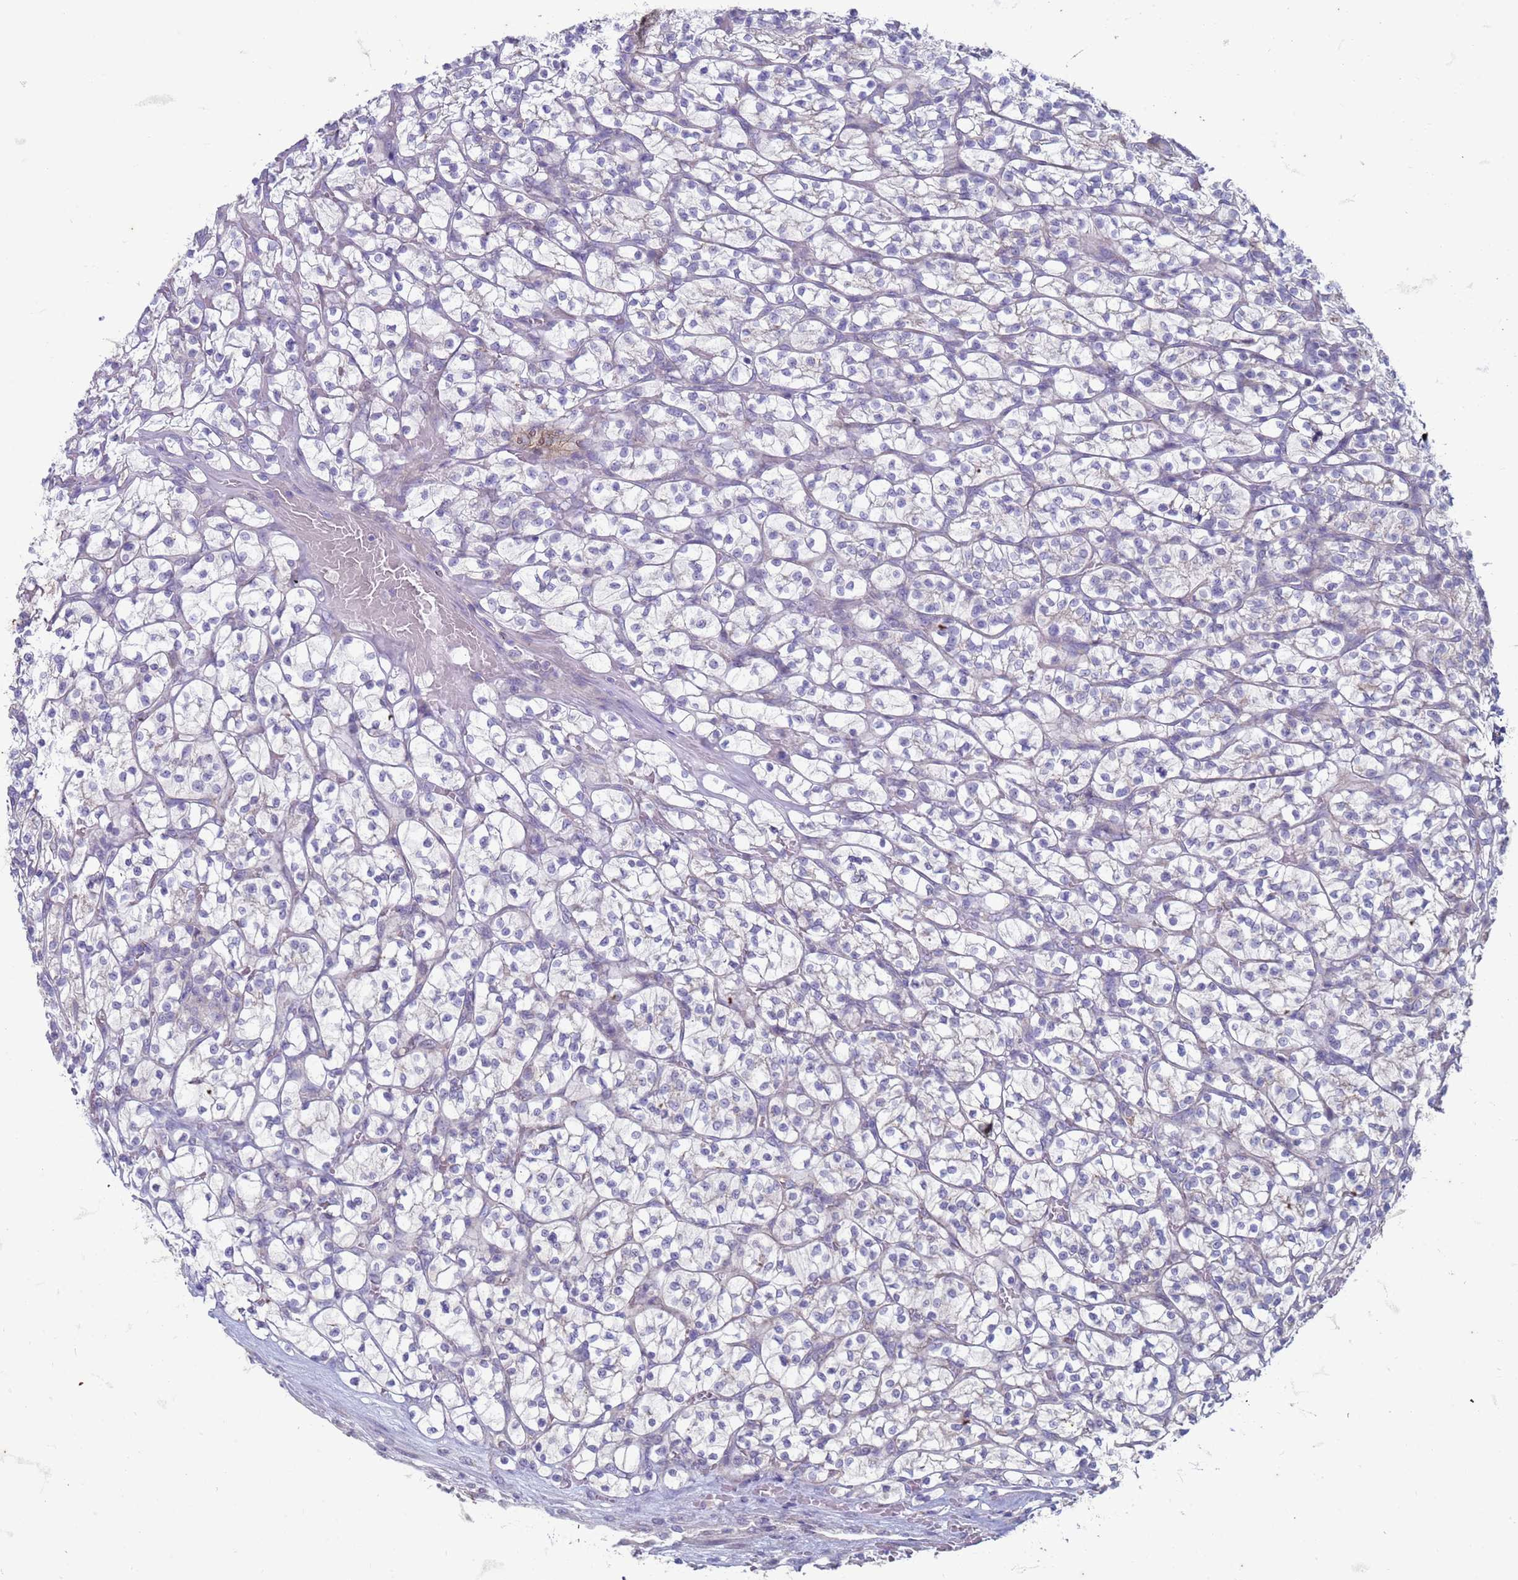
{"staining": {"intensity": "negative", "quantity": "none", "location": "none"}, "tissue": "renal cancer", "cell_type": "Tumor cells", "image_type": "cancer", "snomed": [{"axis": "morphology", "description": "Adenocarcinoma, NOS"}, {"axis": "topography", "description": "Kidney"}], "caption": "An image of renal adenocarcinoma stained for a protein reveals no brown staining in tumor cells. (Immunohistochemistry, brightfield microscopy, high magnification).", "gene": "SUCO", "patient": {"sex": "female", "age": 64}}